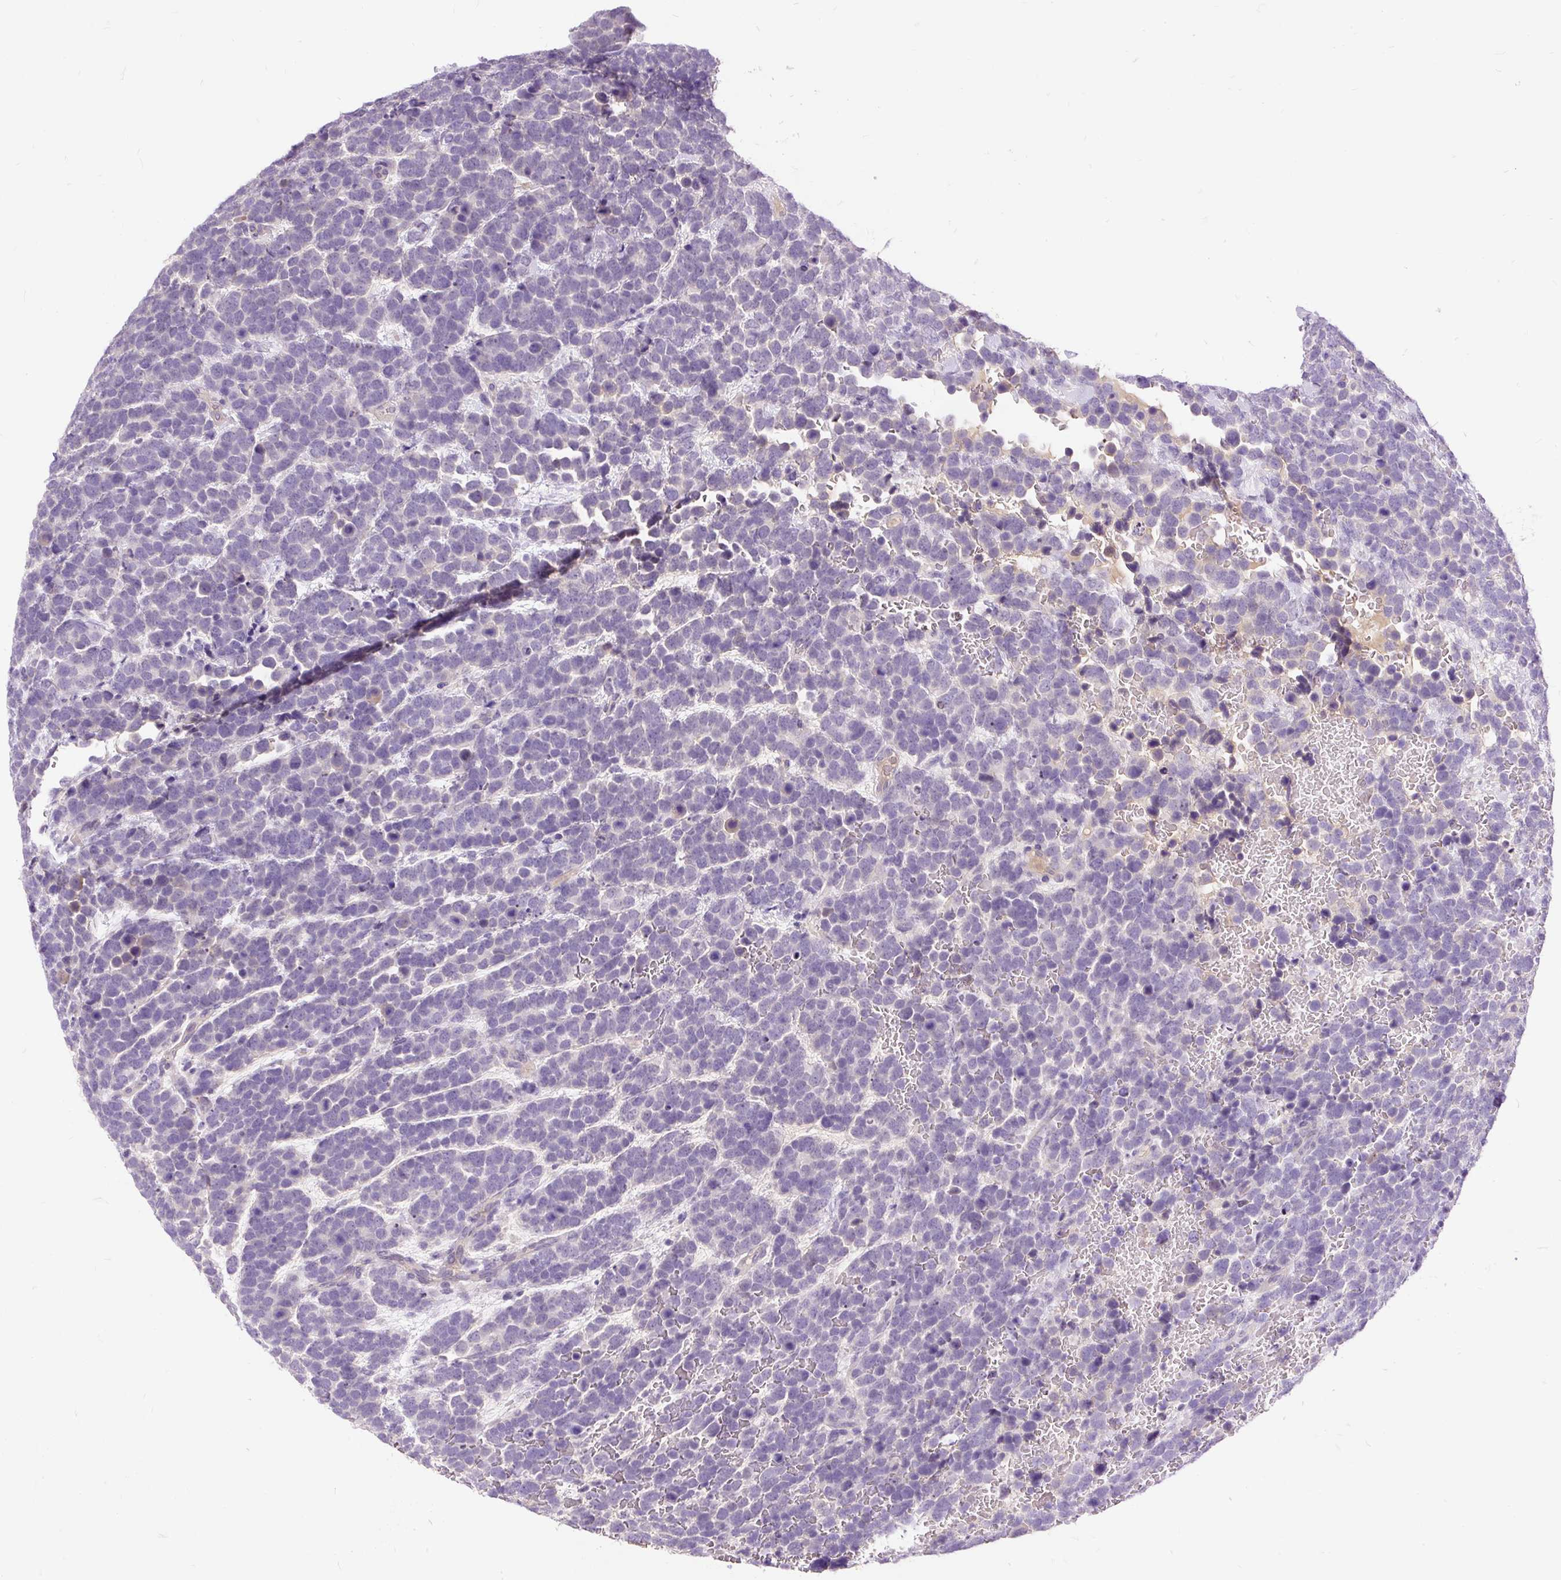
{"staining": {"intensity": "negative", "quantity": "none", "location": "none"}, "tissue": "urothelial cancer", "cell_type": "Tumor cells", "image_type": "cancer", "snomed": [{"axis": "morphology", "description": "Urothelial carcinoma, High grade"}, {"axis": "topography", "description": "Urinary bladder"}], "caption": "High-grade urothelial carcinoma was stained to show a protein in brown. There is no significant positivity in tumor cells.", "gene": "KRTAP20-3", "patient": {"sex": "female", "age": 82}}